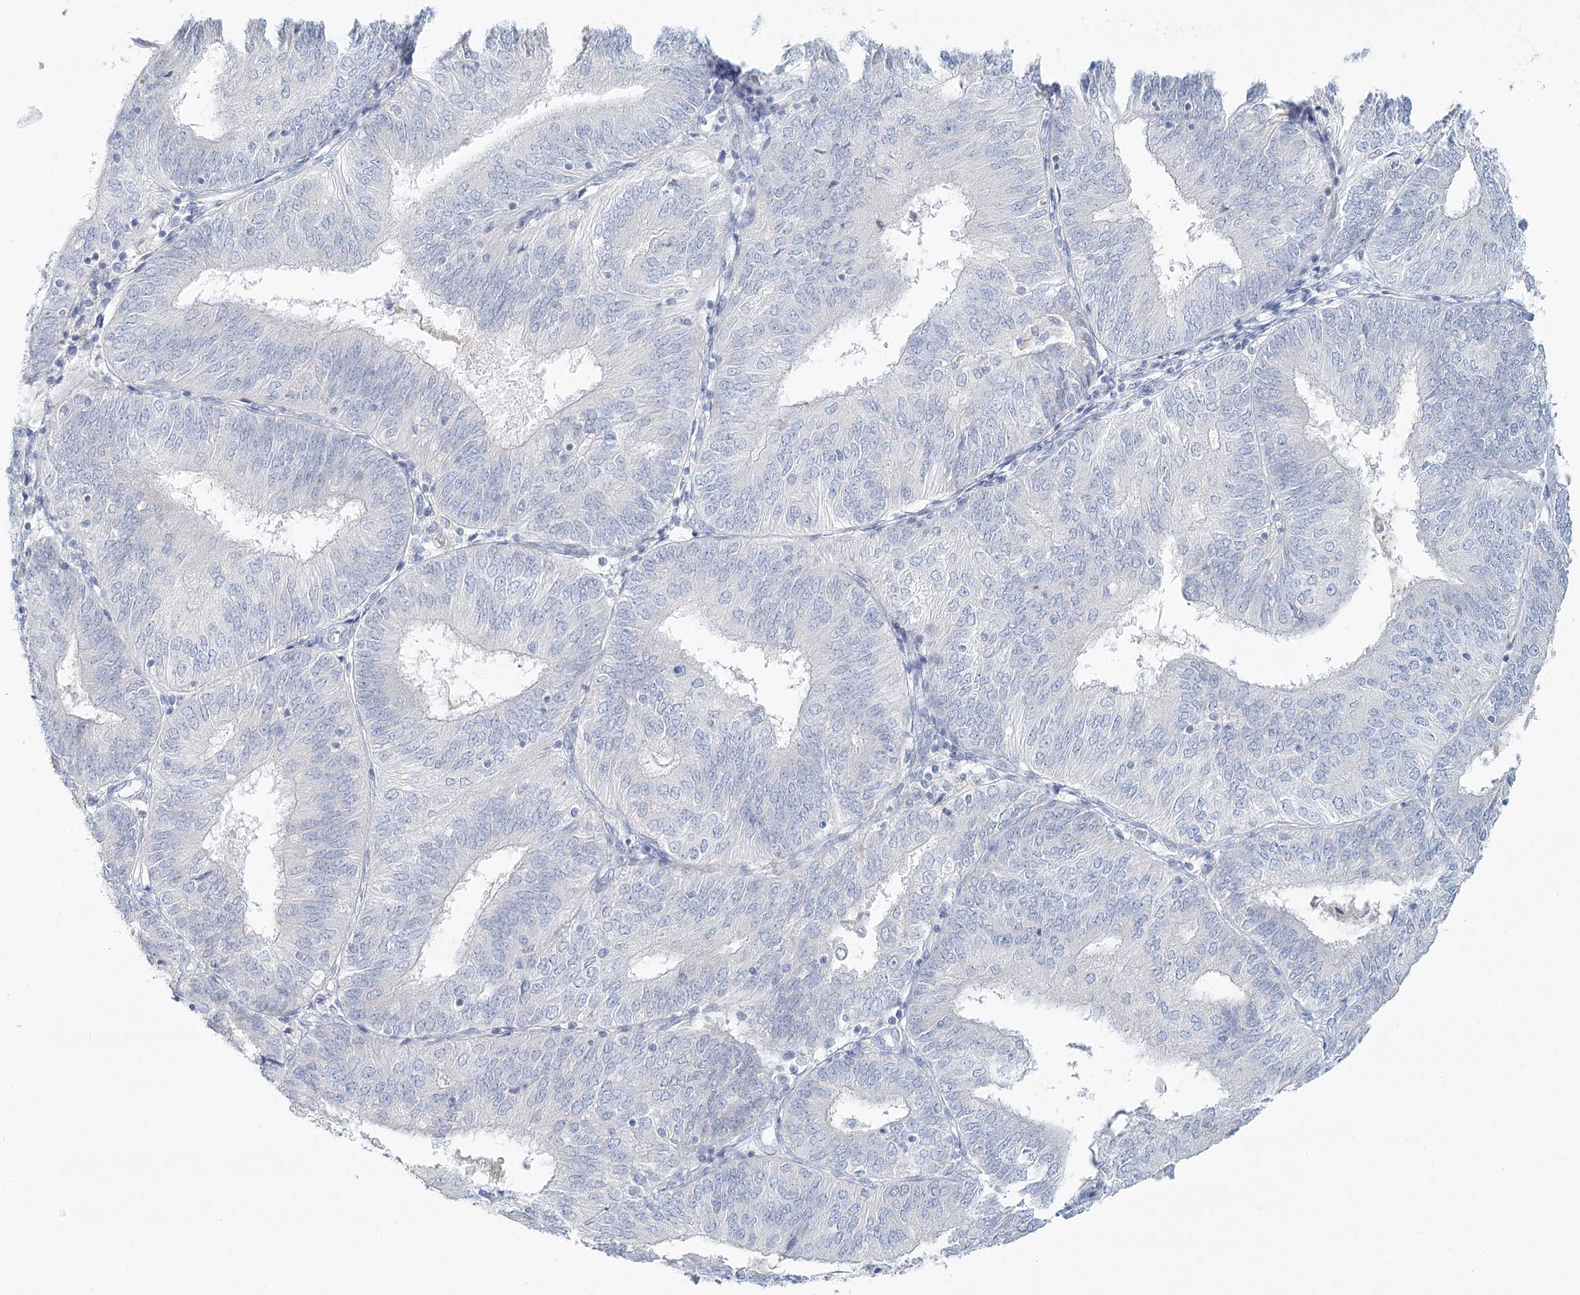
{"staining": {"intensity": "negative", "quantity": "none", "location": "none"}, "tissue": "endometrial cancer", "cell_type": "Tumor cells", "image_type": "cancer", "snomed": [{"axis": "morphology", "description": "Adenocarcinoma, NOS"}, {"axis": "topography", "description": "Endometrium"}], "caption": "Tumor cells are negative for protein expression in human endometrial cancer.", "gene": "DMGDH", "patient": {"sex": "female", "age": 58}}